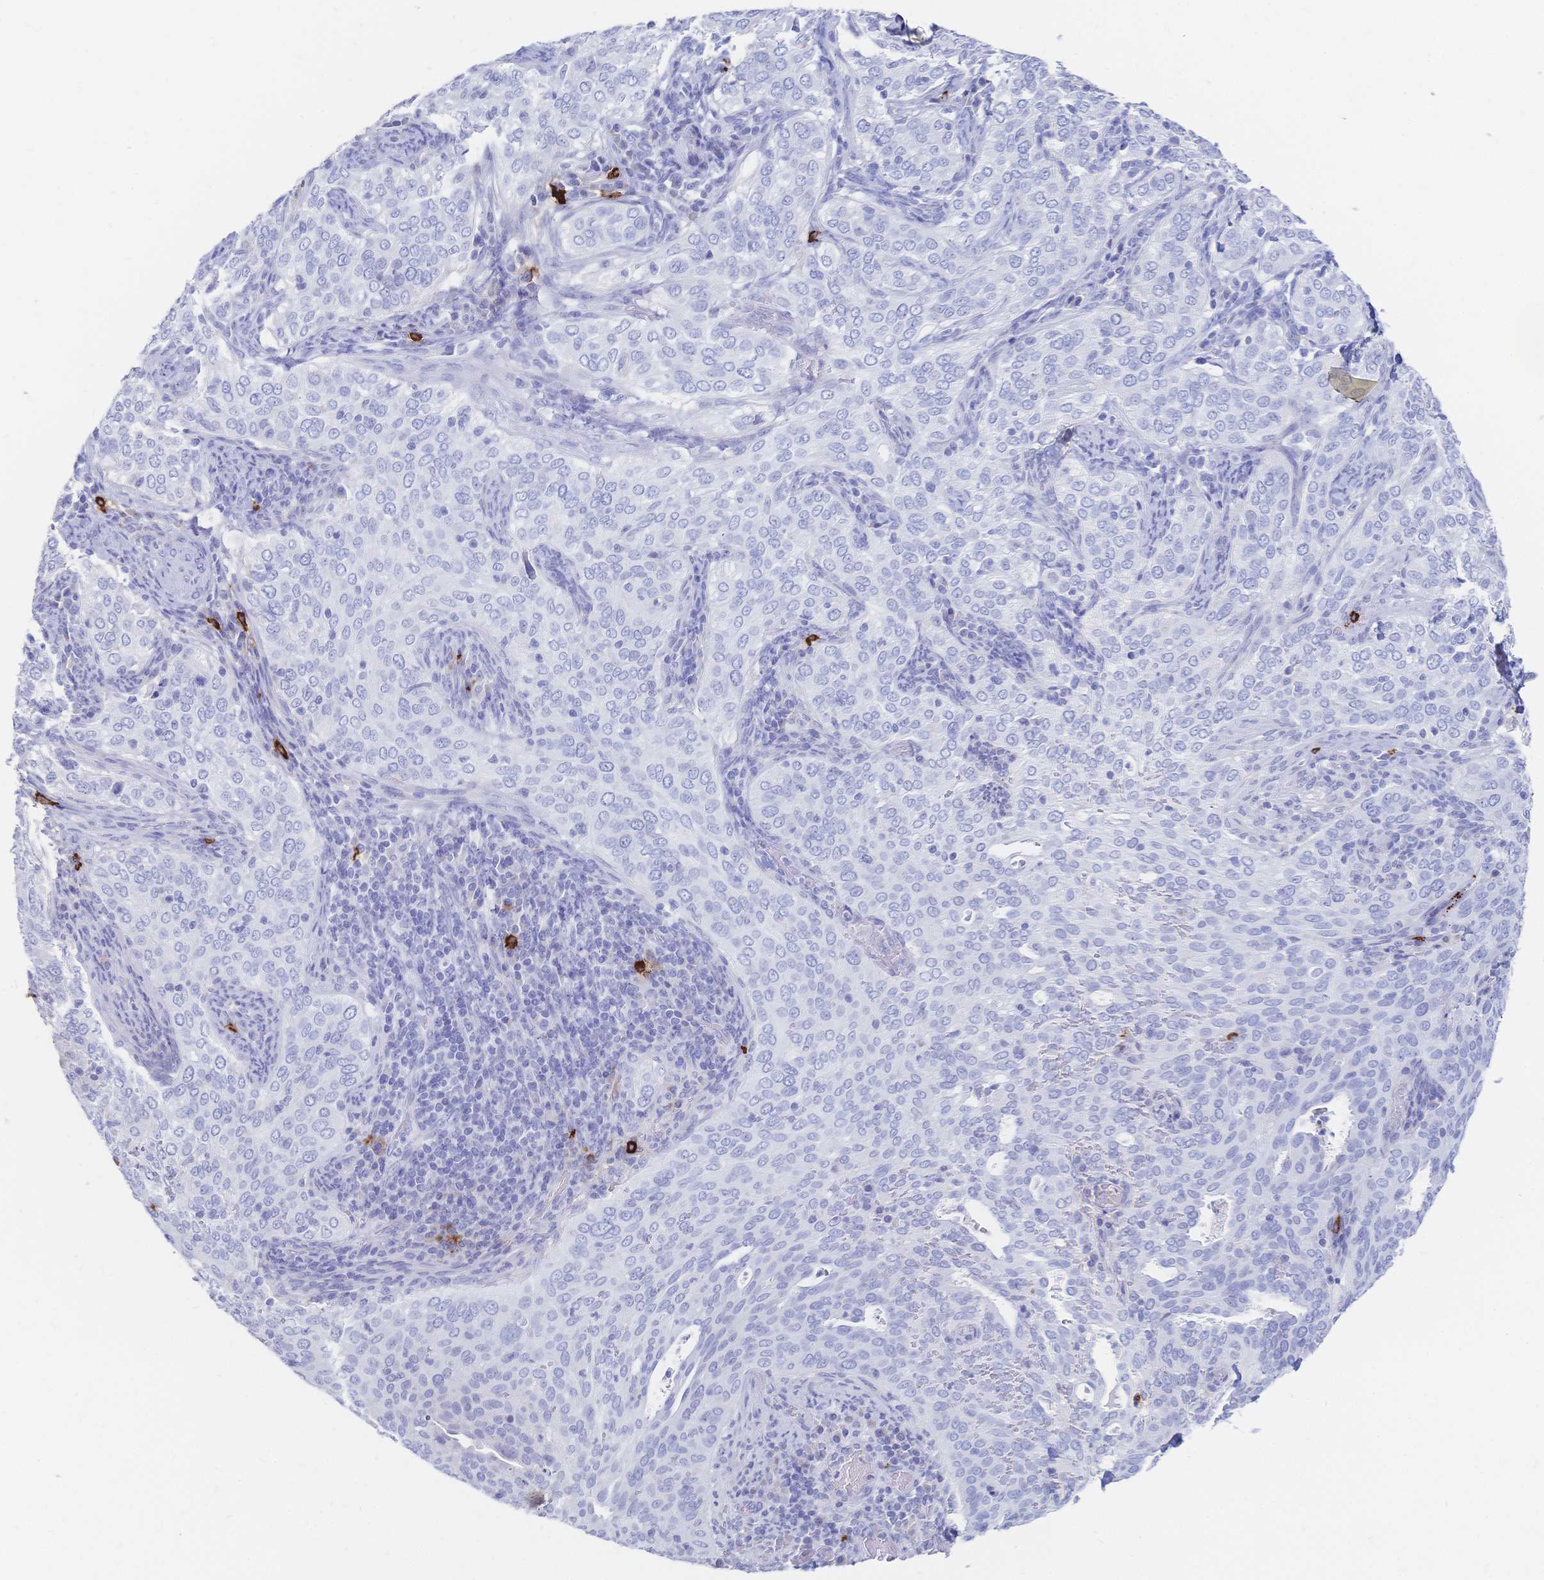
{"staining": {"intensity": "negative", "quantity": "none", "location": "none"}, "tissue": "cervical cancer", "cell_type": "Tumor cells", "image_type": "cancer", "snomed": [{"axis": "morphology", "description": "Squamous cell carcinoma, NOS"}, {"axis": "topography", "description": "Cervix"}], "caption": "Cervical cancer (squamous cell carcinoma) was stained to show a protein in brown. There is no significant positivity in tumor cells. Nuclei are stained in blue.", "gene": "IL2RB", "patient": {"sex": "female", "age": 38}}